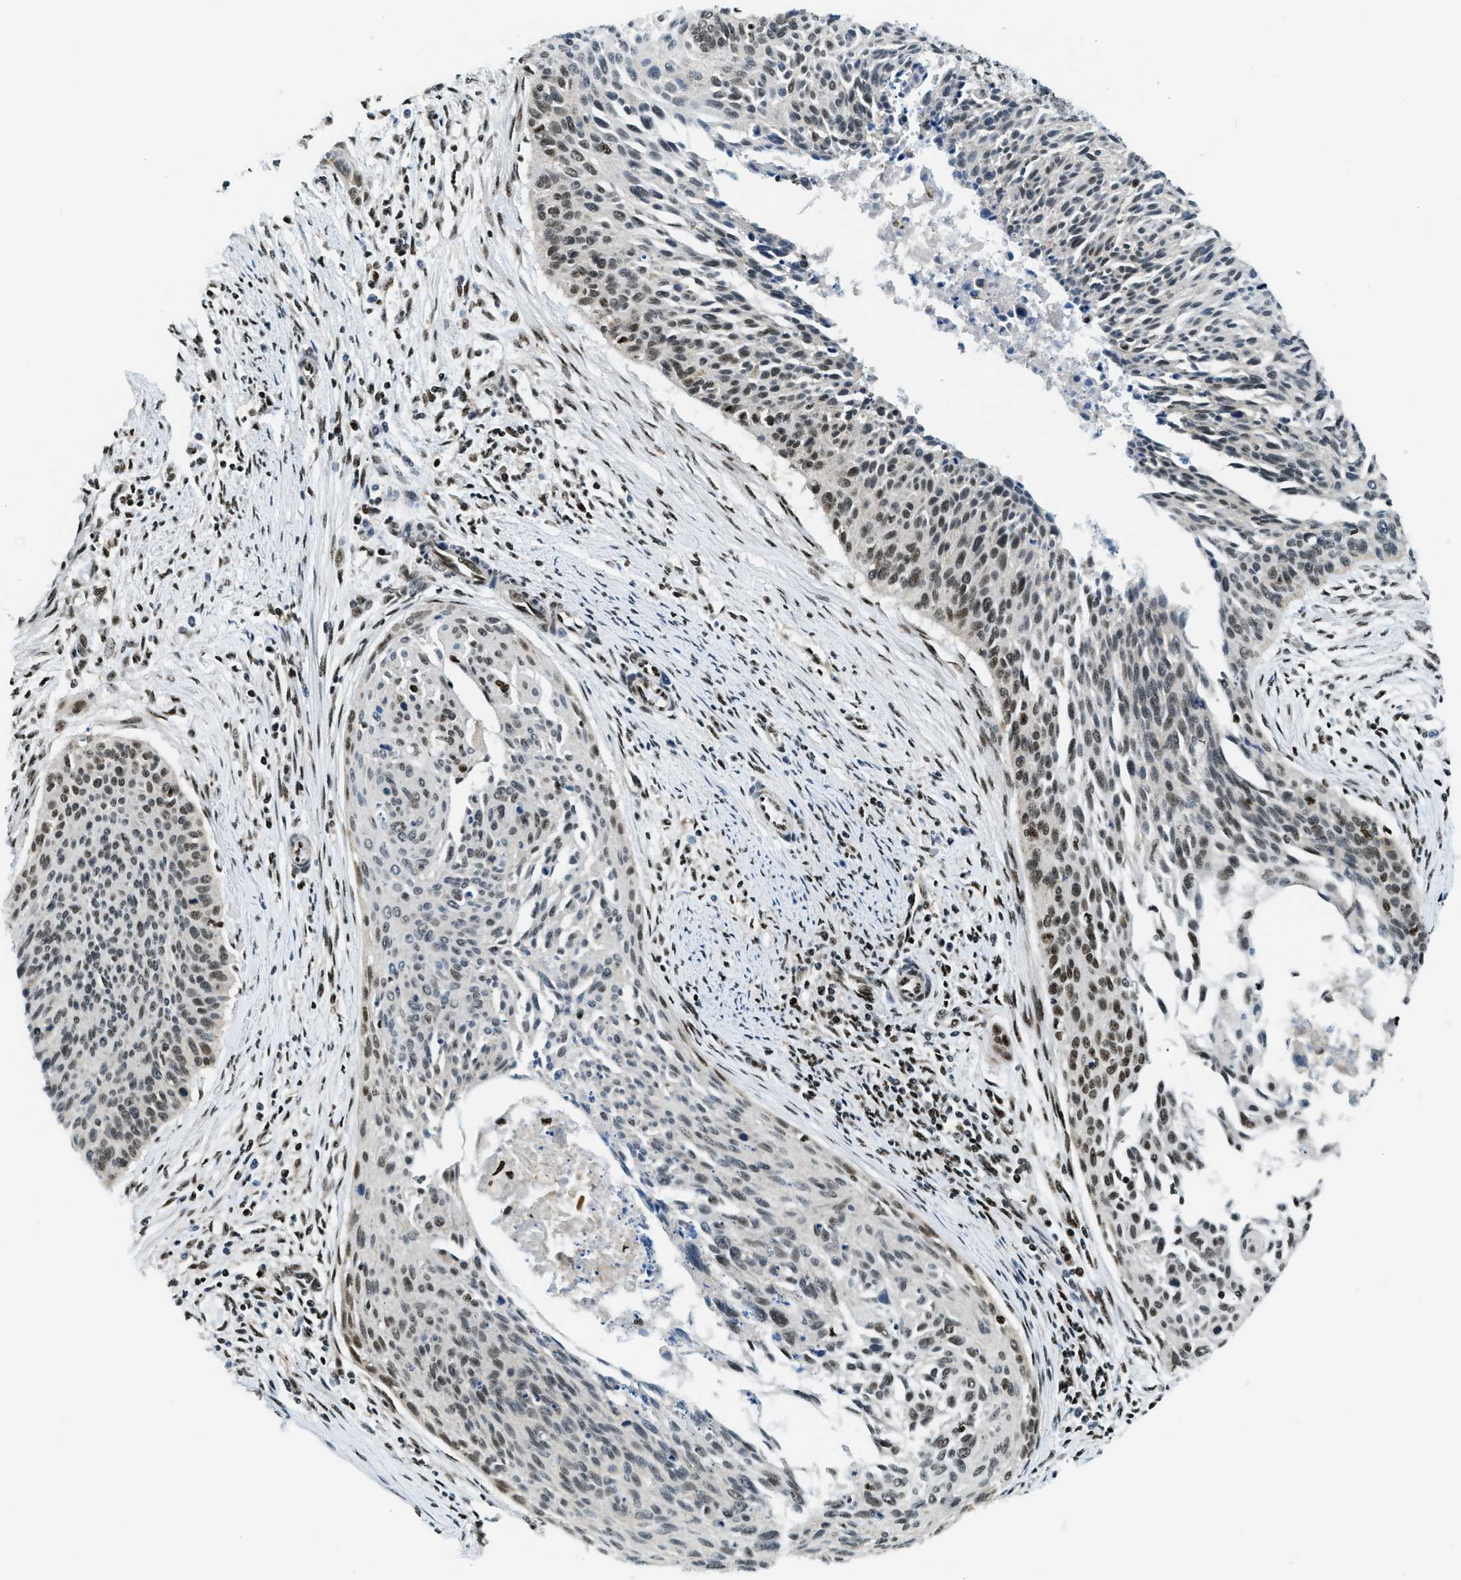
{"staining": {"intensity": "strong", "quantity": "25%-75%", "location": "cytoplasmic/membranous,nuclear"}, "tissue": "cervical cancer", "cell_type": "Tumor cells", "image_type": "cancer", "snomed": [{"axis": "morphology", "description": "Squamous cell carcinoma, NOS"}, {"axis": "topography", "description": "Cervix"}], "caption": "The image shows staining of cervical squamous cell carcinoma, revealing strong cytoplasmic/membranous and nuclear protein staining (brown color) within tumor cells.", "gene": "SP100", "patient": {"sex": "female", "age": 55}}